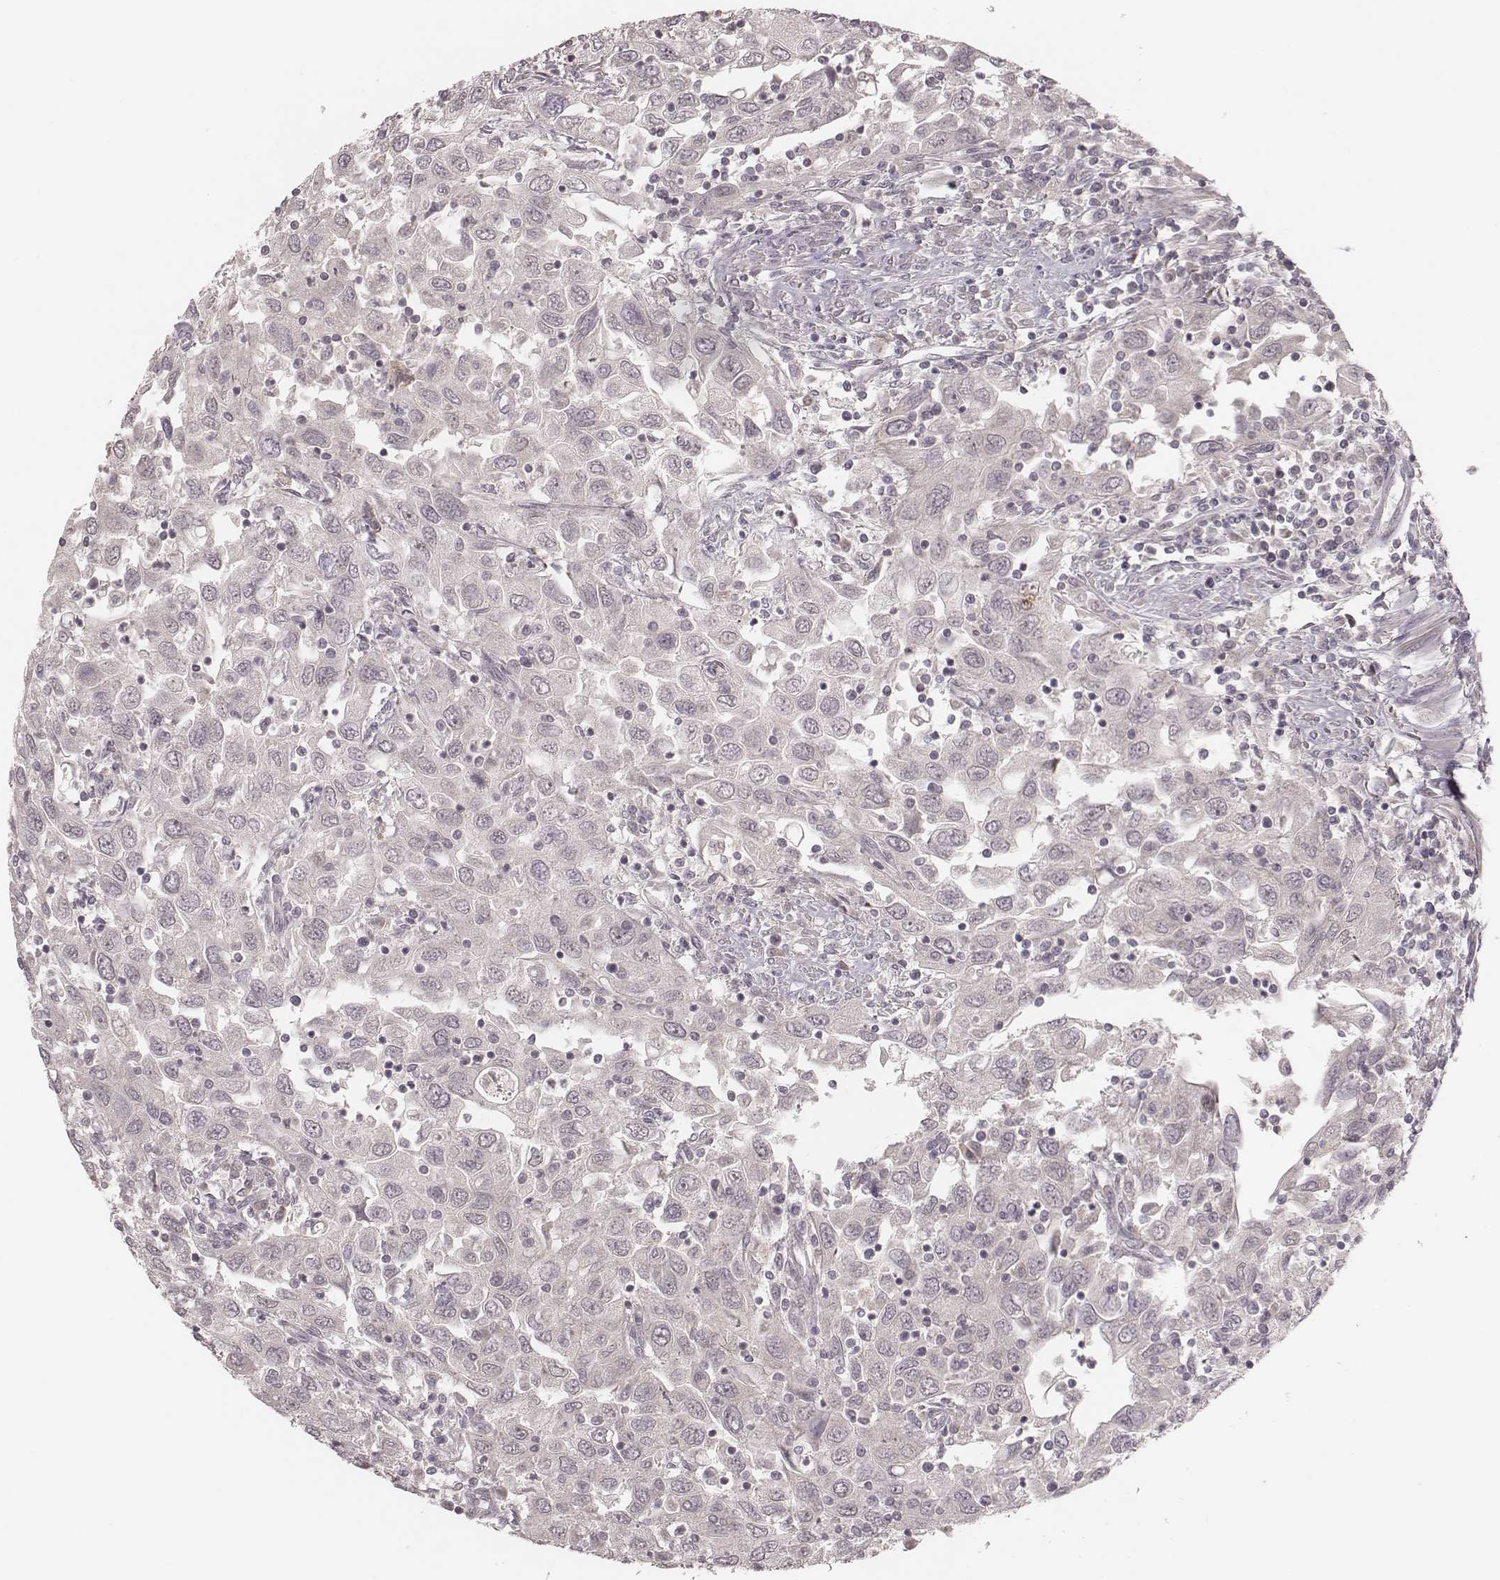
{"staining": {"intensity": "negative", "quantity": "none", "location": "none"}, "tissue": "urothelial cancer", "cell_type": "Tumor cells", "image_type": "cancer", "snomed": [{"axis": "morphology", "description": "Urothelial carcinoma, High grade"}, {"axis": "topography", "description": "Urinary bladder"}], "caption": "Immunohistochemical staining of human high-grade urothelial carcinoma shows no significant staining in tumor cells.", "gene": "LY6K", "patient": {"sex": "male", "age": 76}}